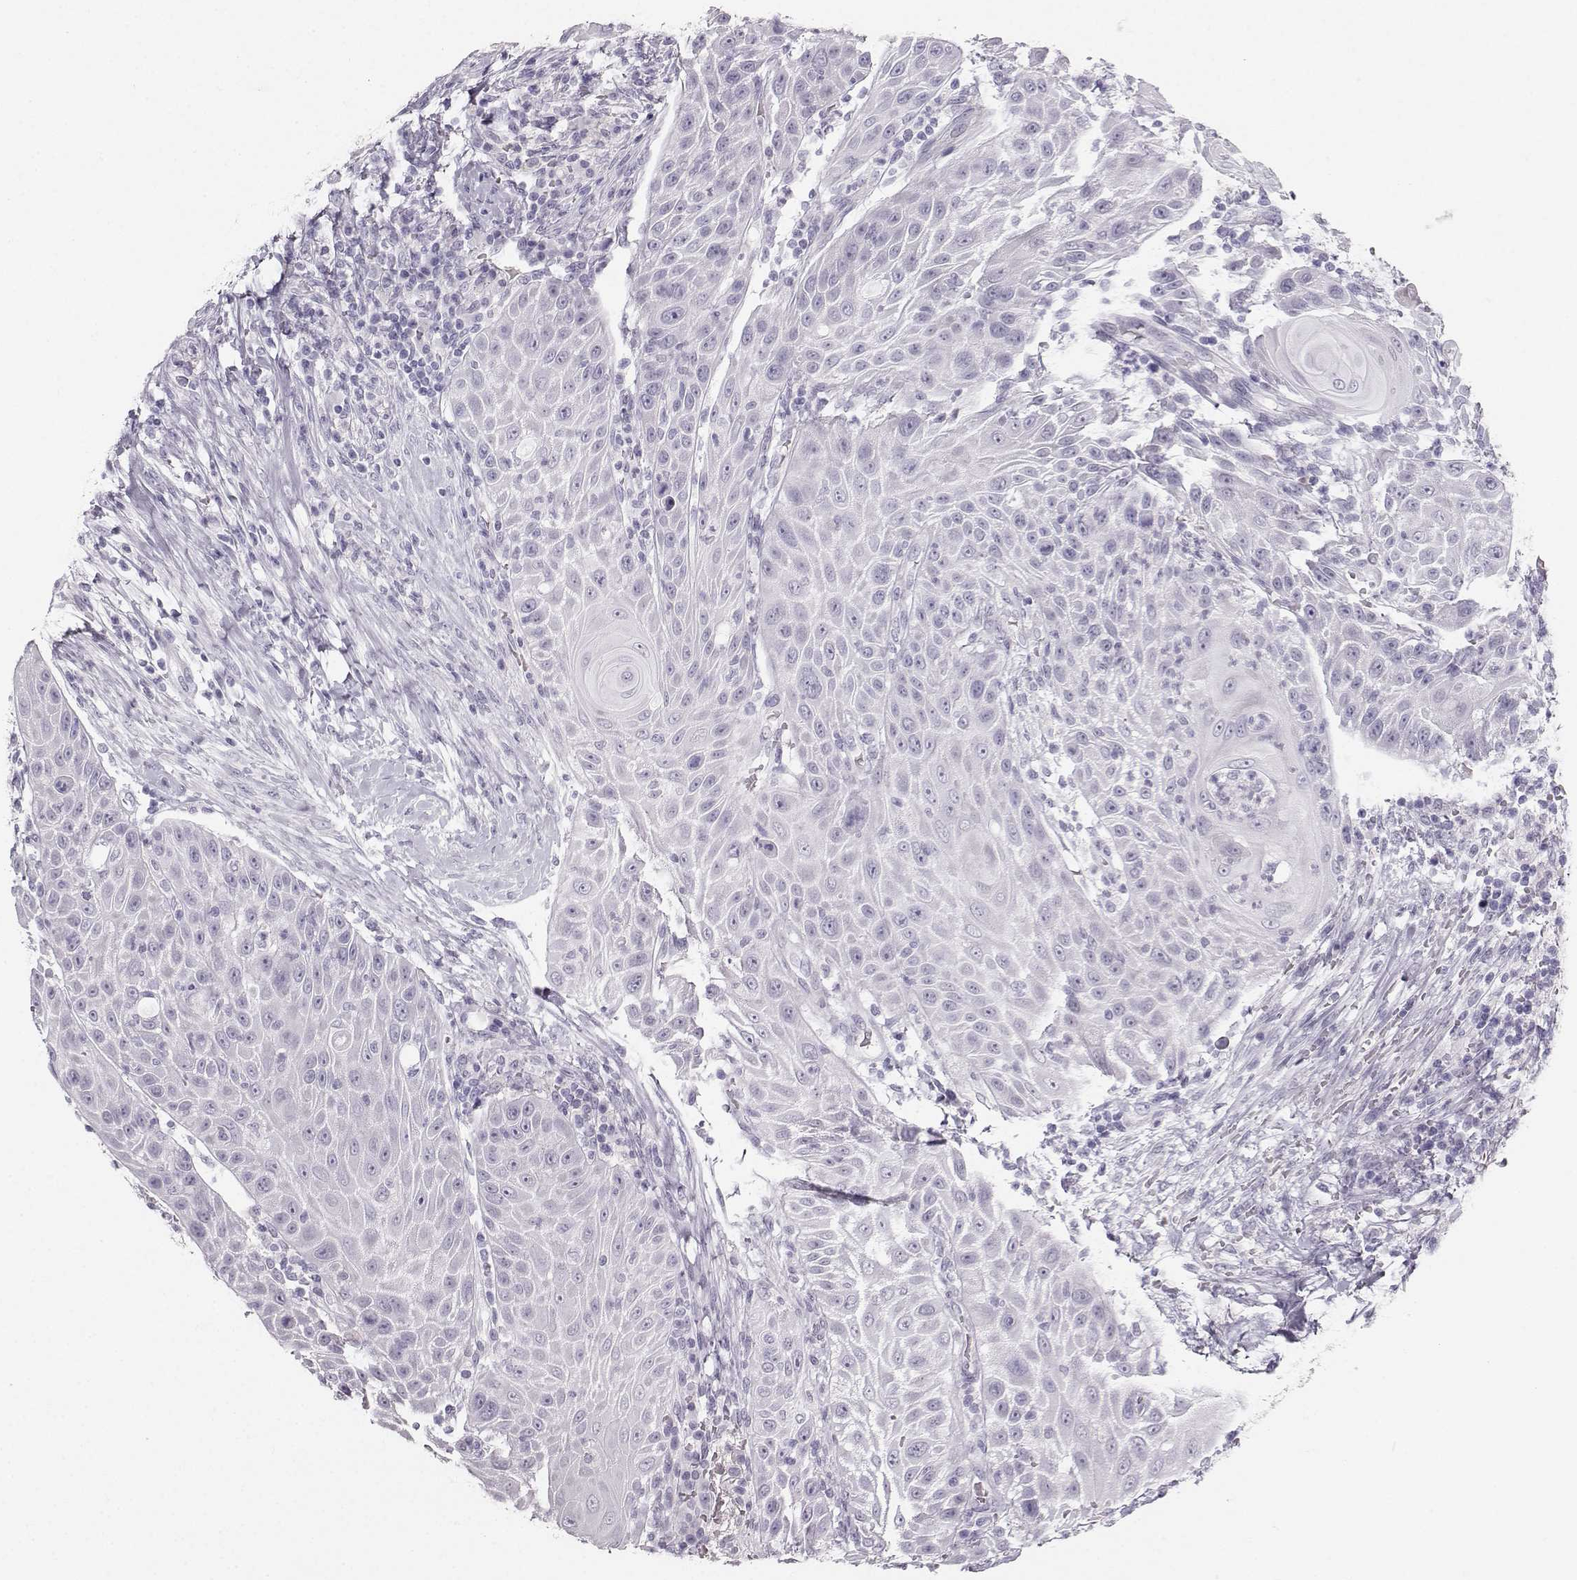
{"staining": {"intensity": "negative", "quantity": "none", "location": "none"}, "tissue": "head and neck cancer", "cell_type": "Tumor cells", "image_type": "cancer", "snomed": [{"axis": "morphology", "description": "Squamous cell carcinoma, NOS"}, {"axis": "topography", "description": "Head-Neck"}], "caption": "High magnification brightfield microscopy of head and neck squamous cell carcinoma stained with DAB (3,3'-diaminobenzidine) (brown) and counterstained with hematoxylin (blue): tumor cells show no significant expression.", "gene": "CASR", "patient": {"sex": "male", "age": 69}}